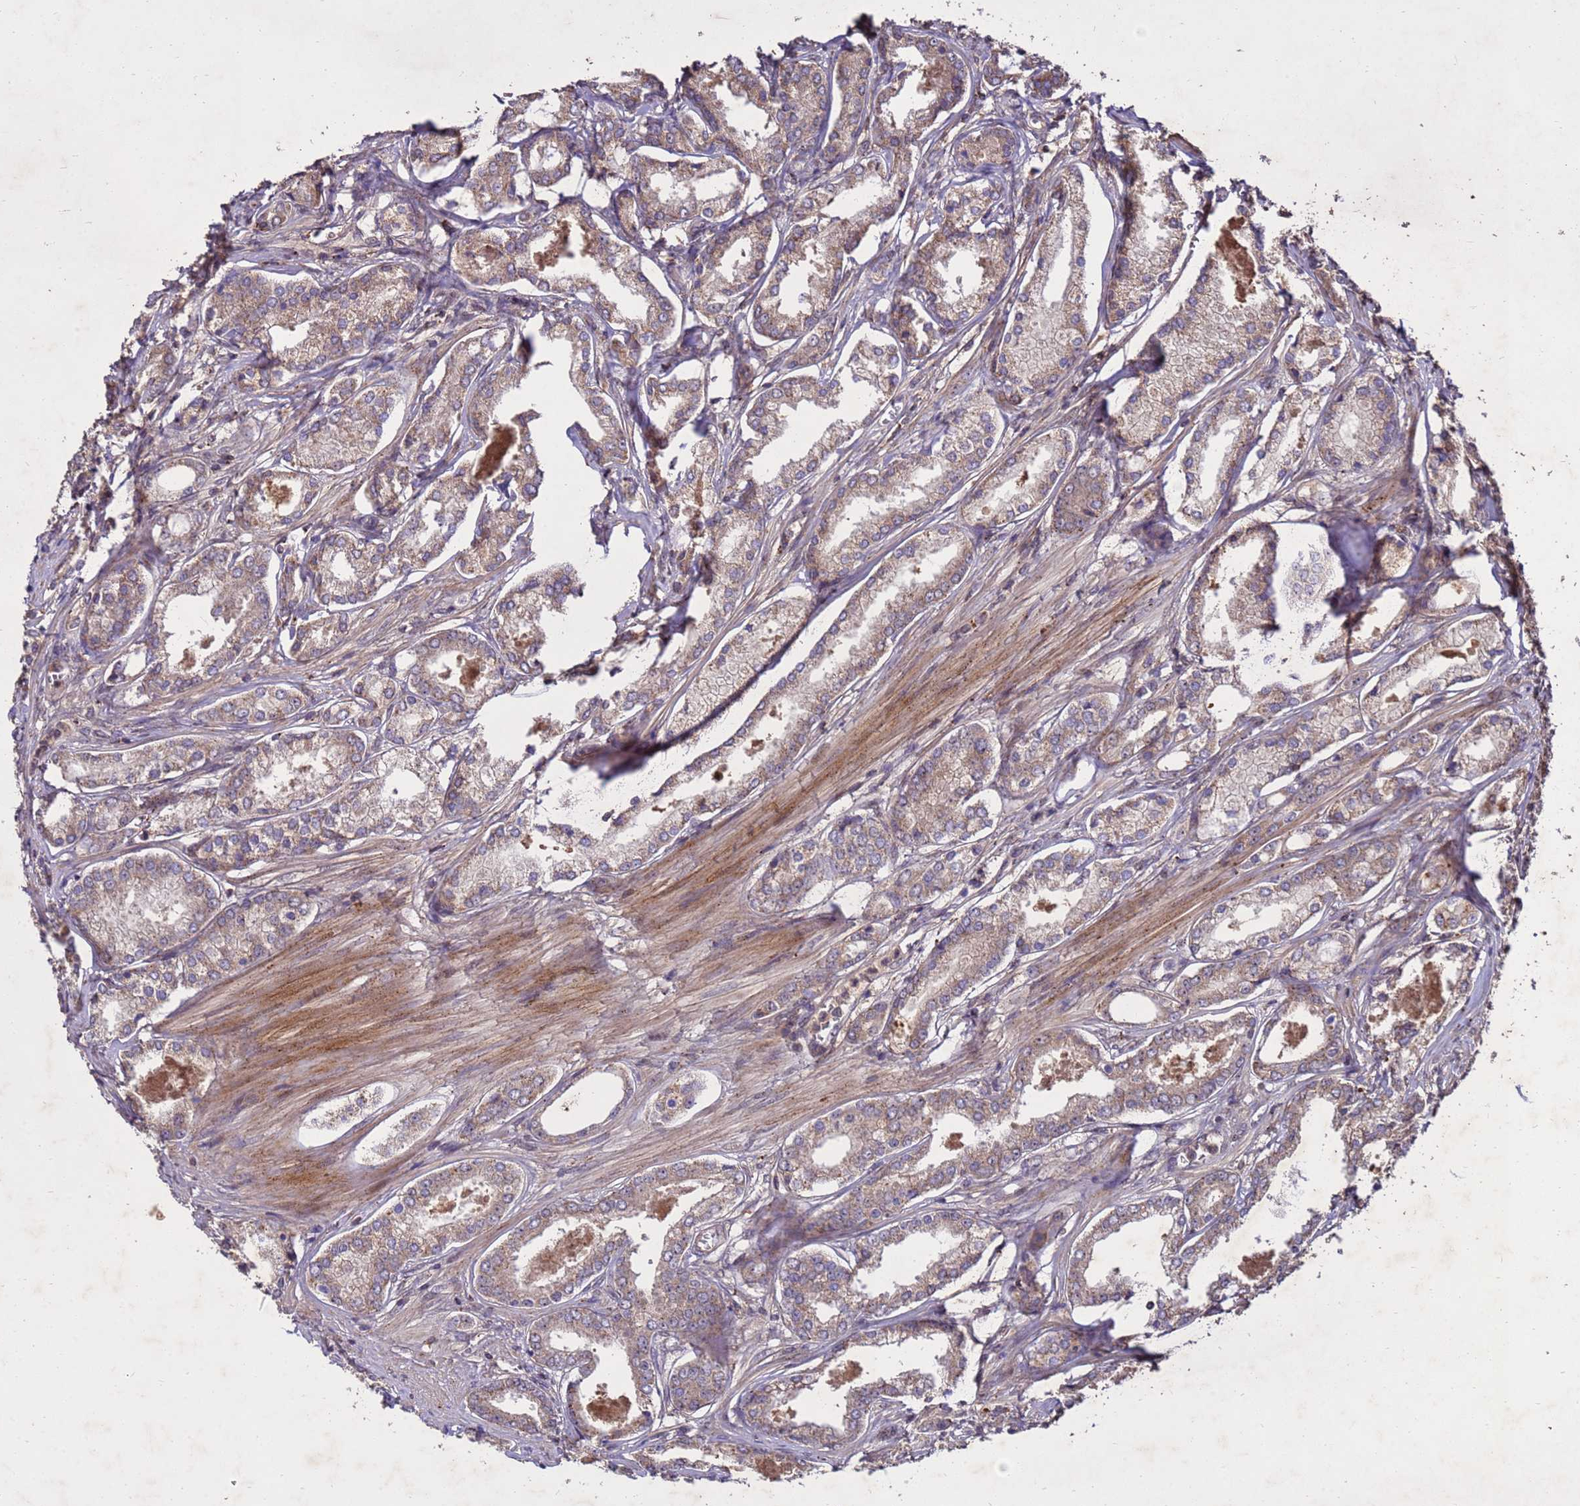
{"staining": {"intensity": "weak", "quantity": ">75%", "location": "cytoplasmic/membranous"}, "tissue": "prostate cancer", "cell_type": "Tumor cells", "image_type": "cancer", "snomed": [{"axis": "morphology", "description": "Adenocarcinoma, Low grade"}, {"axis": "topography", "description": "Prostate"}], "caption": "Adenocarcinoma (low-grade) (prostate) stained with DAB immunohistochemistry (IHC) displays low levels of weak cytoplasmic/membranous staining in about >75% of tumor cells.", "gene": "TOR4A", "patient": {"sex": "male", "age": 68}}